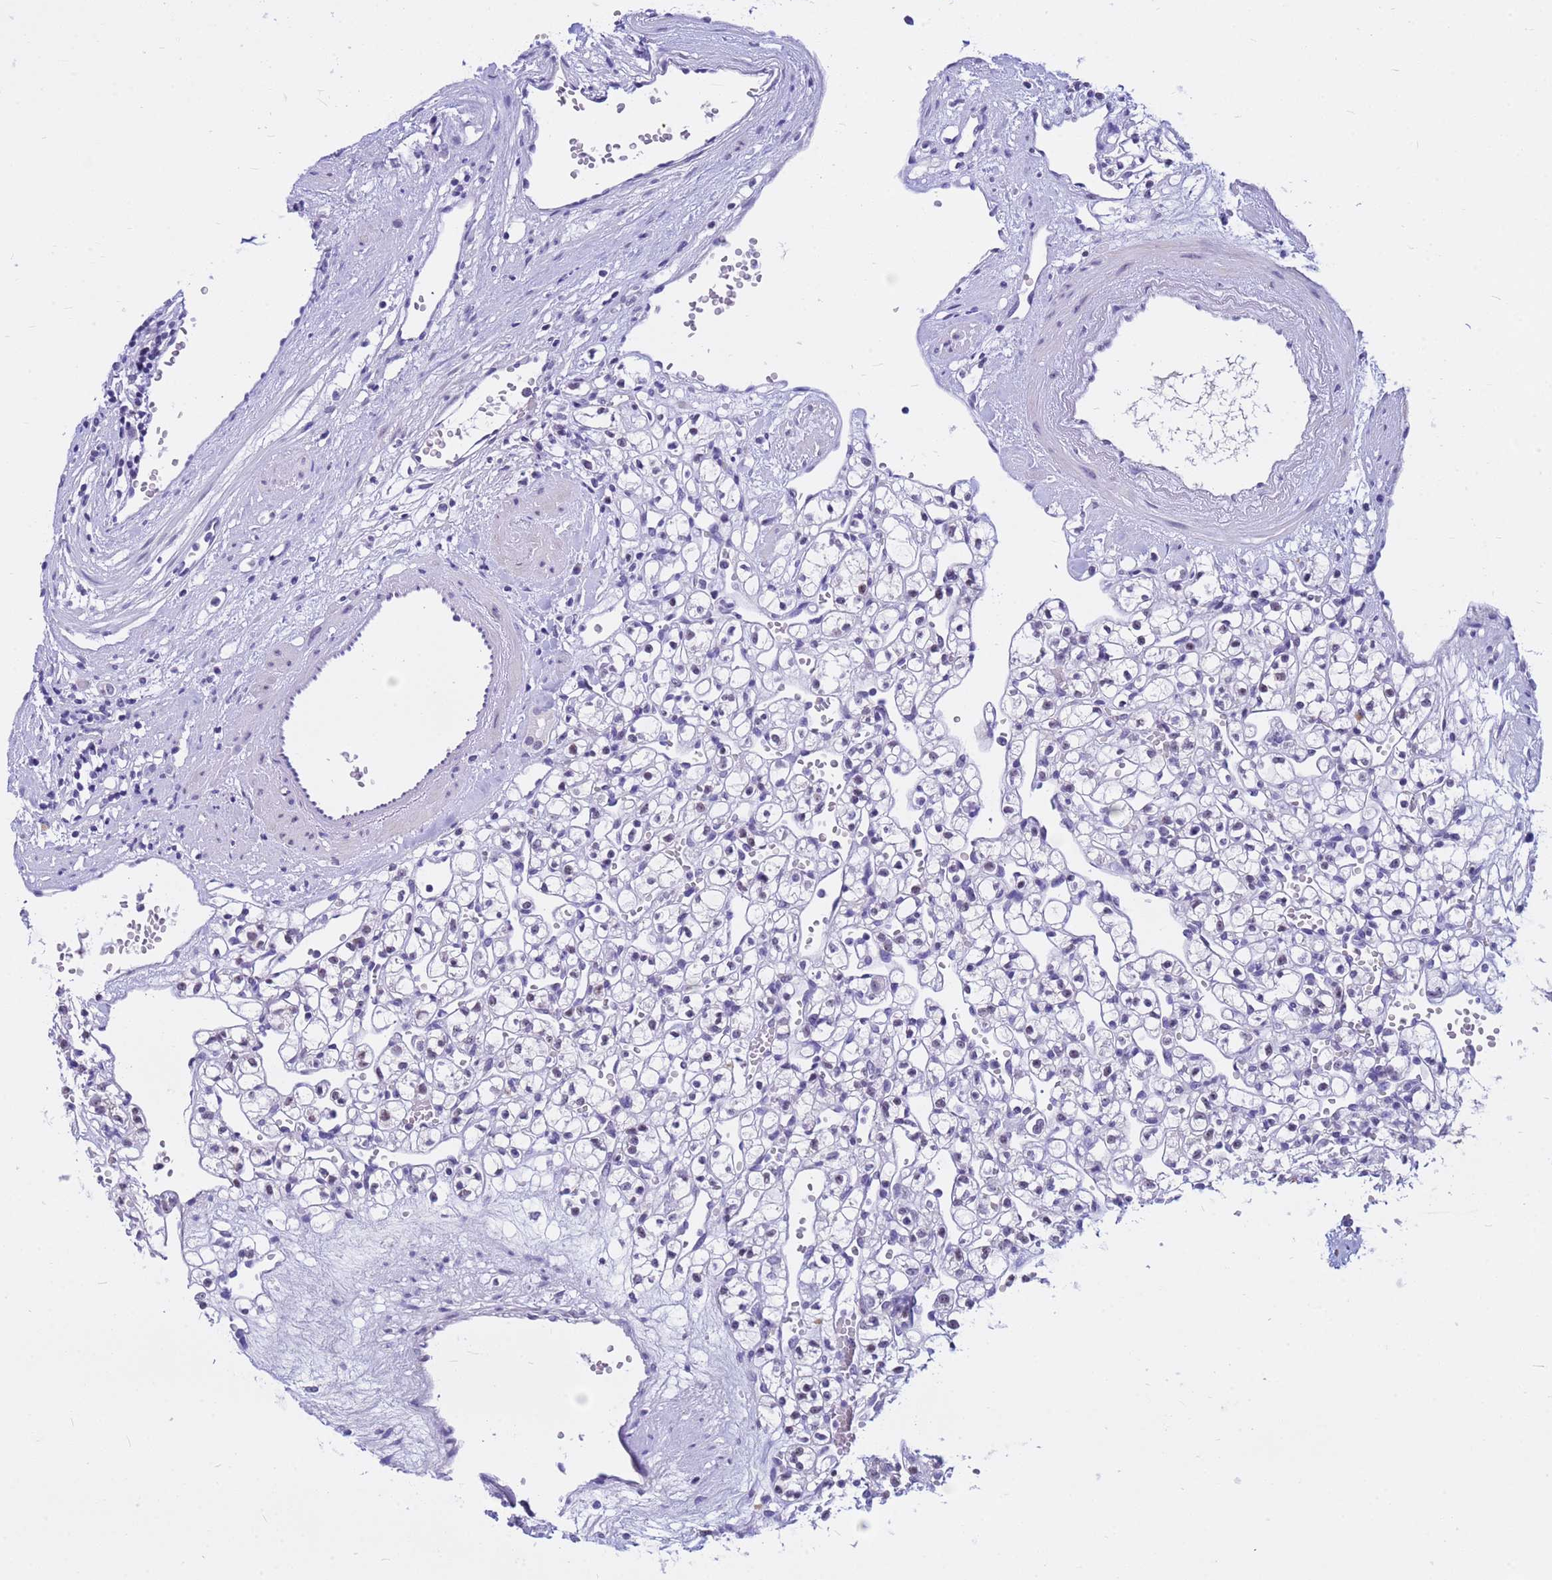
{"staining": {"intensity": "negative", "quantity": "none", "location": "none"}, "tissue": "renal cancer", "cell_type": "Tumor cells", "image_type": "cancer", "snomed": [{"axis": "morphology", "description": "Adenocarcinoma, NOS"}, {"axis": "topography", "description": "Kidney"}], "caption": "The histopathology image shows no staining of tumor cells in adenocarcinoma (renal). (DAB IHC, high magnification).", "gene": "DMRTC2", "patient": {"sex": "female", "age": 59}}